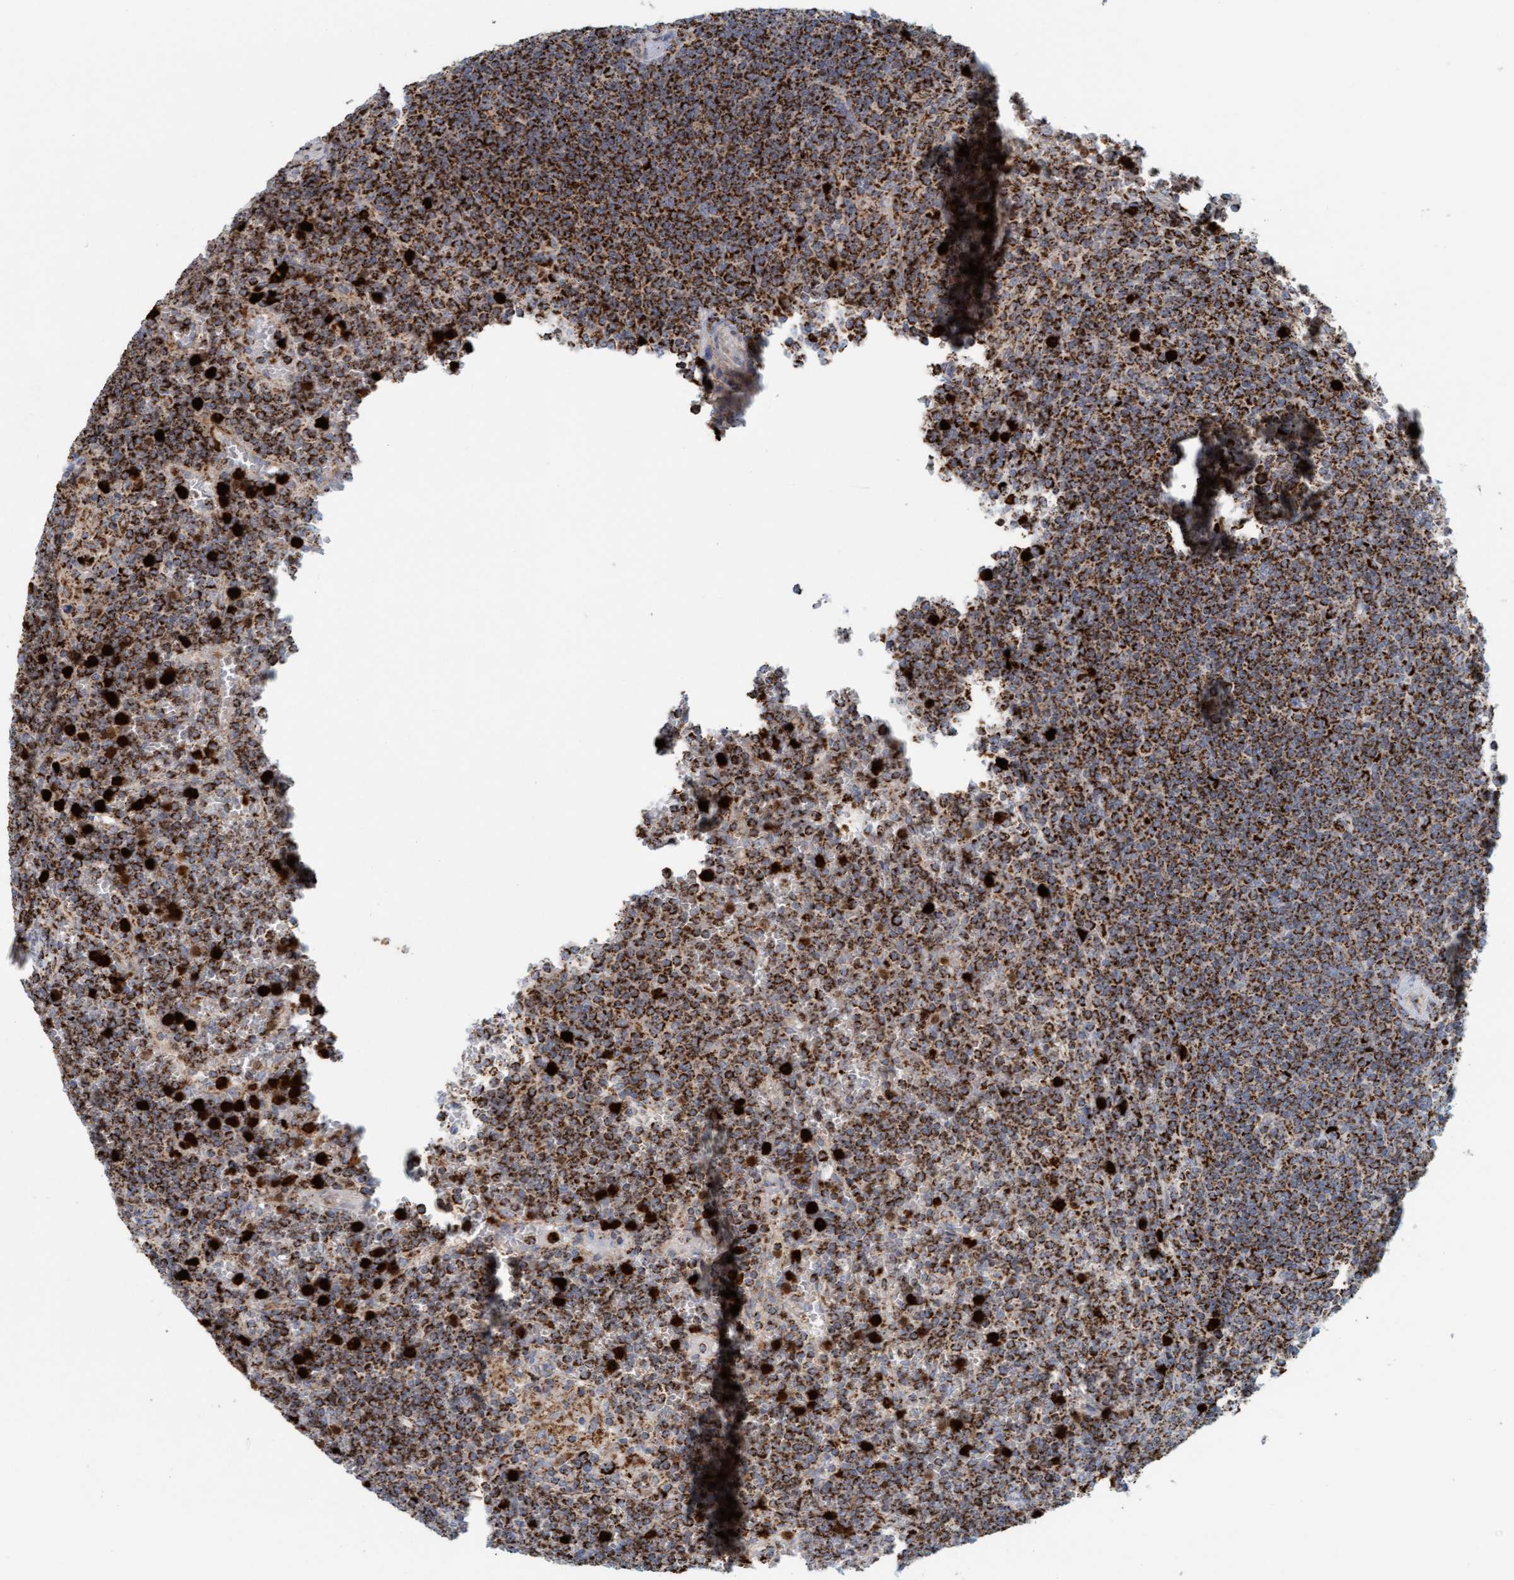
{"staining": {"intensity": "moderate", "quantity": ">75%", "location": "cytoplasmic/membranous"}, "tissue": "lymphoma", "cell_type": "Tumor cells", "image_type": "cancer", "snomed": [{"axis": "morphology", "description": "Malignant lymphoma, non-Hodgkin's type, Low grade"}, {"axis": "topography", "description": "Spleen"}], "caption": "Tumor cells demonstrate moderate cytoplasmic/membranous positivity in about >75% of cells in malignant lymphoma, non-Hodgkin's type (low-grade).", "gene": "B9D1", "patient": {"sex": "female", "age": 19}}